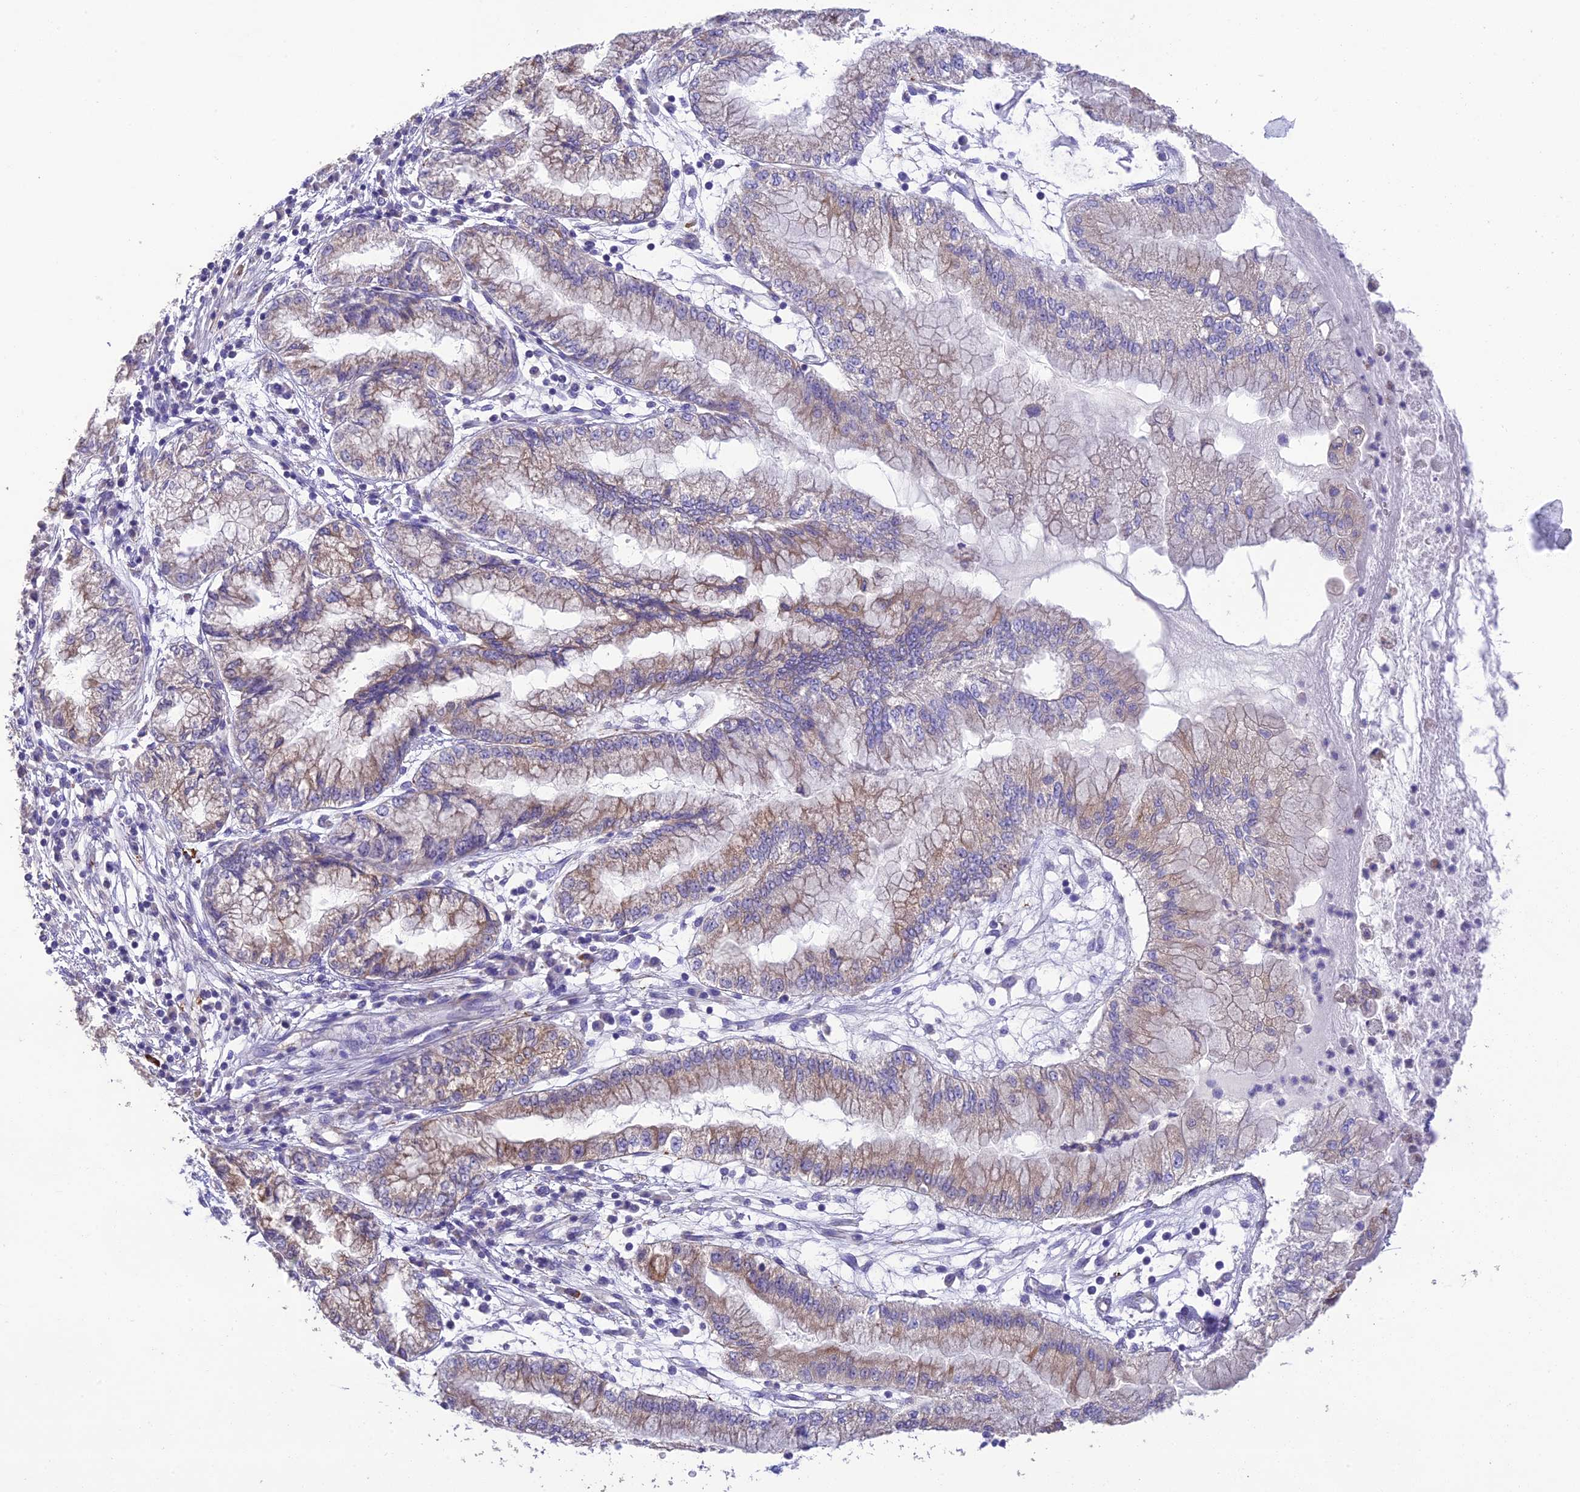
{"staining": {"intensity": "moderate", "quantity": "25%-75%", "location": "cytoplasmic/membranous"}, "tissue": "pancreatic cancer", "cell_type": "Tumor cells", "image_type": "cancer", "snomed": [{"axis": "morphology", "description": "Adenocarcinoma, NOS"}, {"axis": "topography", "description": "Pancreas"}], "caption": "Approximately 25%-75% of tumor cells in adenocarcinoma (pancreatic) show moderate cytoplasmic/membranous protein expression as visualized by brown immunohistochemical staining.", "gene": "HSD17B2", "patient": {"sex": "male", "age": 73}}